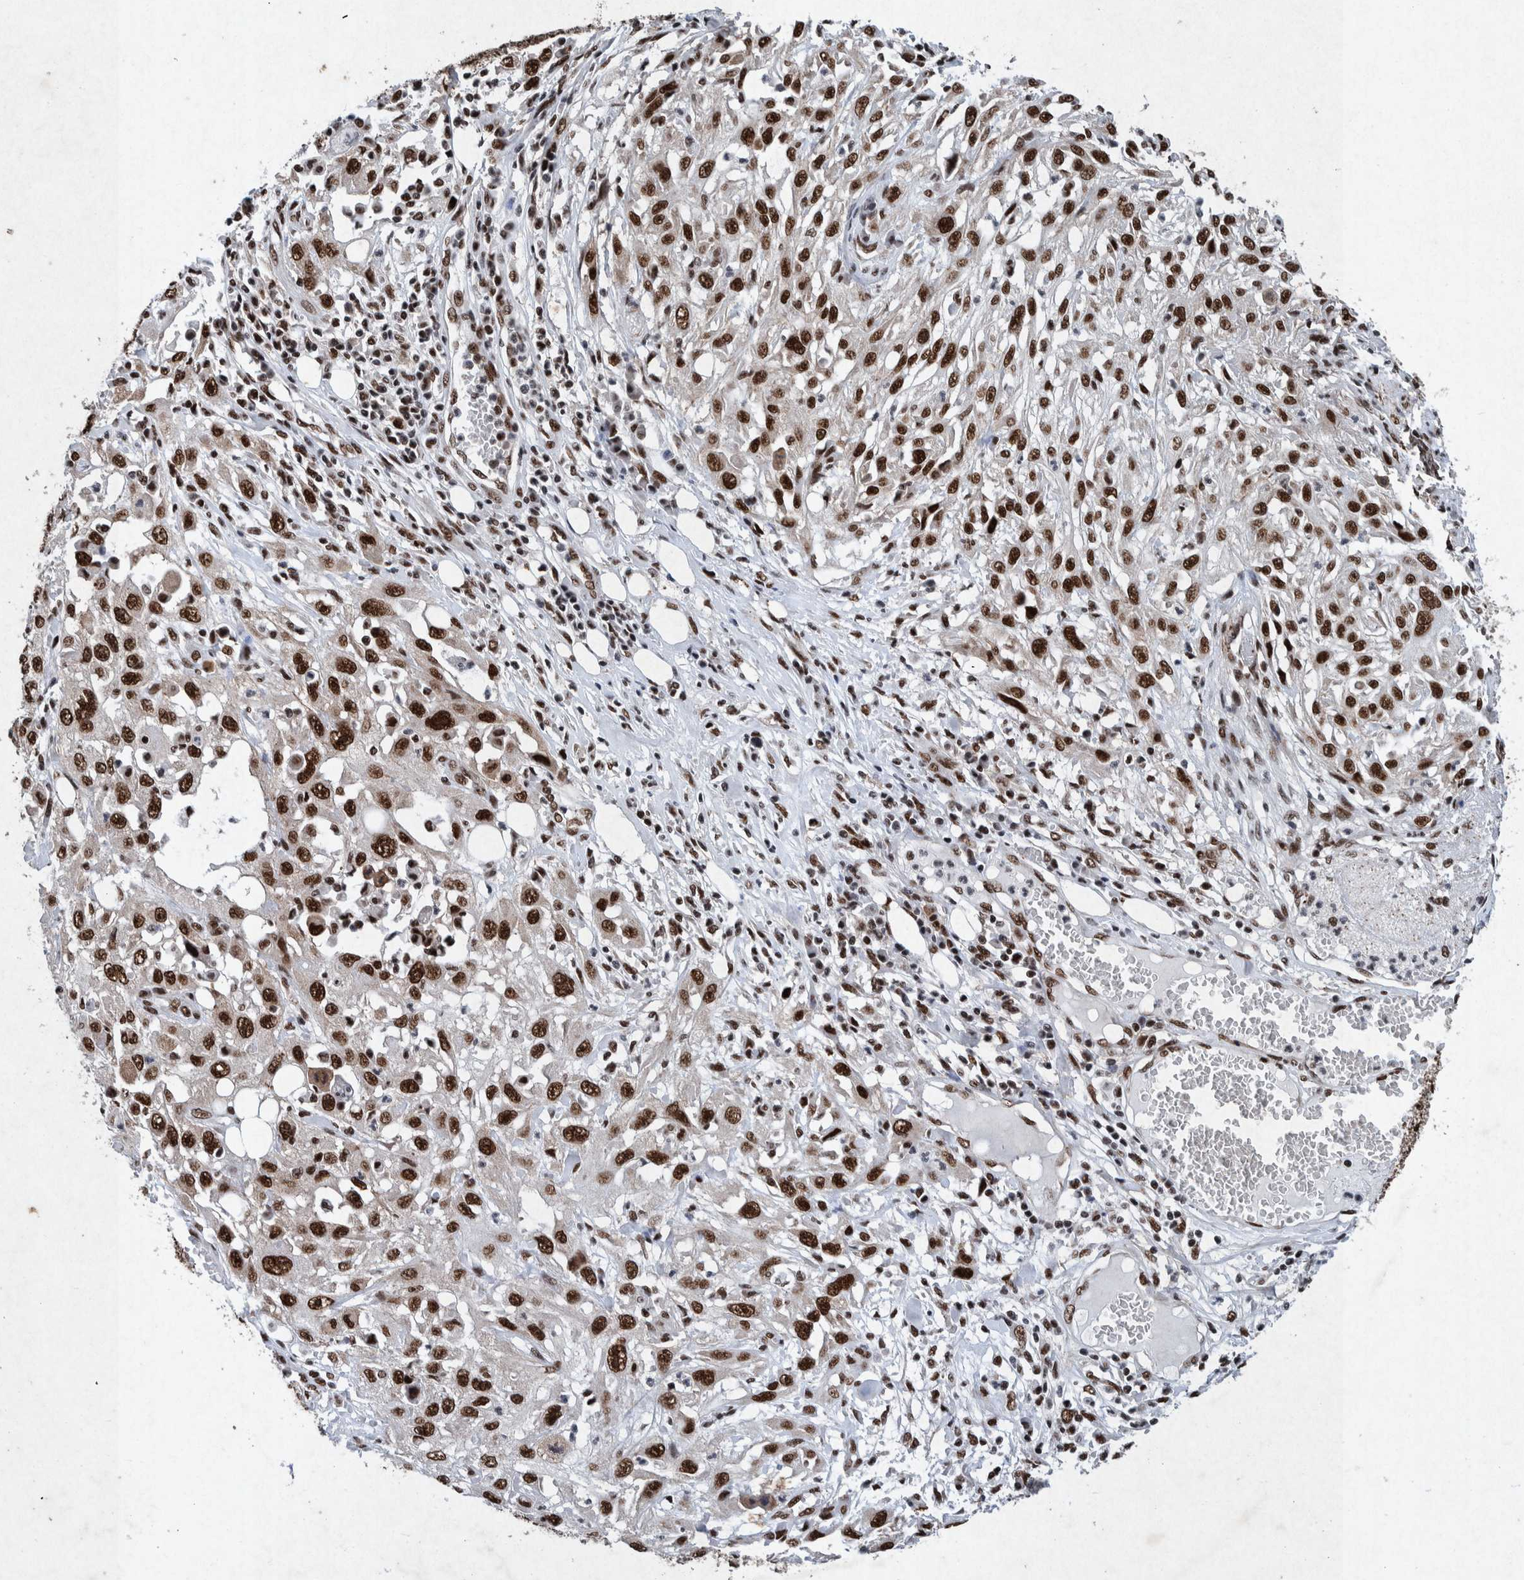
{"staining": {"intensity": "strong", "quantity": ">75%", "location": "nuclear"}, "tissue": "skin cancer", "cell_type": "Tumor cells", "image_type": "cancer", "snomed": [{"axis": "morphology", "description": "Squamous cell carcinoma, NOS"}, {"axis": "topography", "description": "Skin"}], "caption": "This histopathology image reveals immunohistochemistry (IHC) staining of skin squamous cell carcinoma, with high strong nuclear expression in approximately >75% of tumor cells.", "gene": "TAF10", "patient": {"sex": "male", "age": 75}}